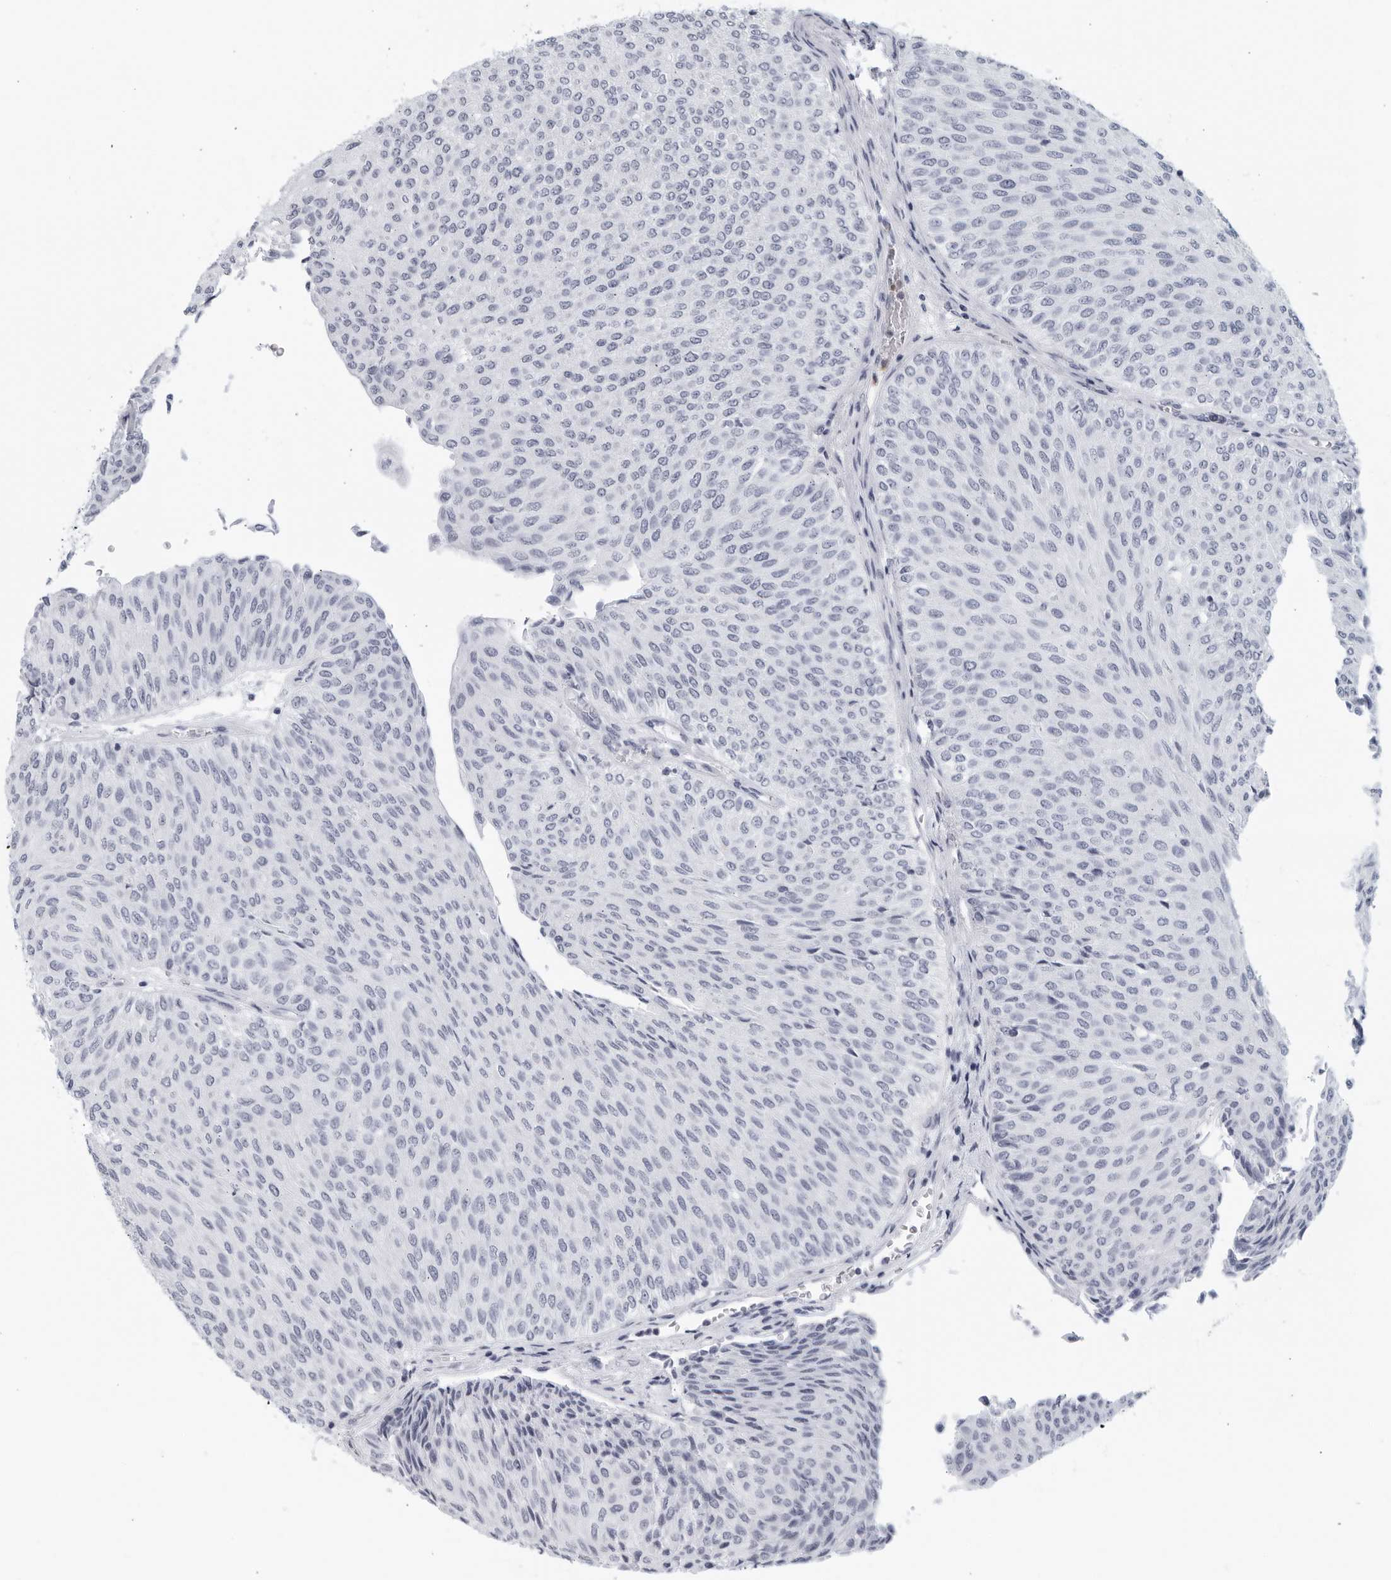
{"staining": {"intensity": "negative", "quantity": "none", "location": "none"}, "tissue": "urothelial cancer", "cell_type": "Tumor cells", "image_type": "cancer", "snomed": [{"axis": "morphology", "description": "Urothelial carcinoma, Low grade"}, {"axis": "topography", "description": "Urinary bladder"}], "caption": "This is a micrograph of immunohistochemistry (IHC) staining of urothelial carcinoma (low-grade), which shows no positivity in tumor cells.", "gene": "KLK7", "patient": {"sex": "male", "age": 78}}